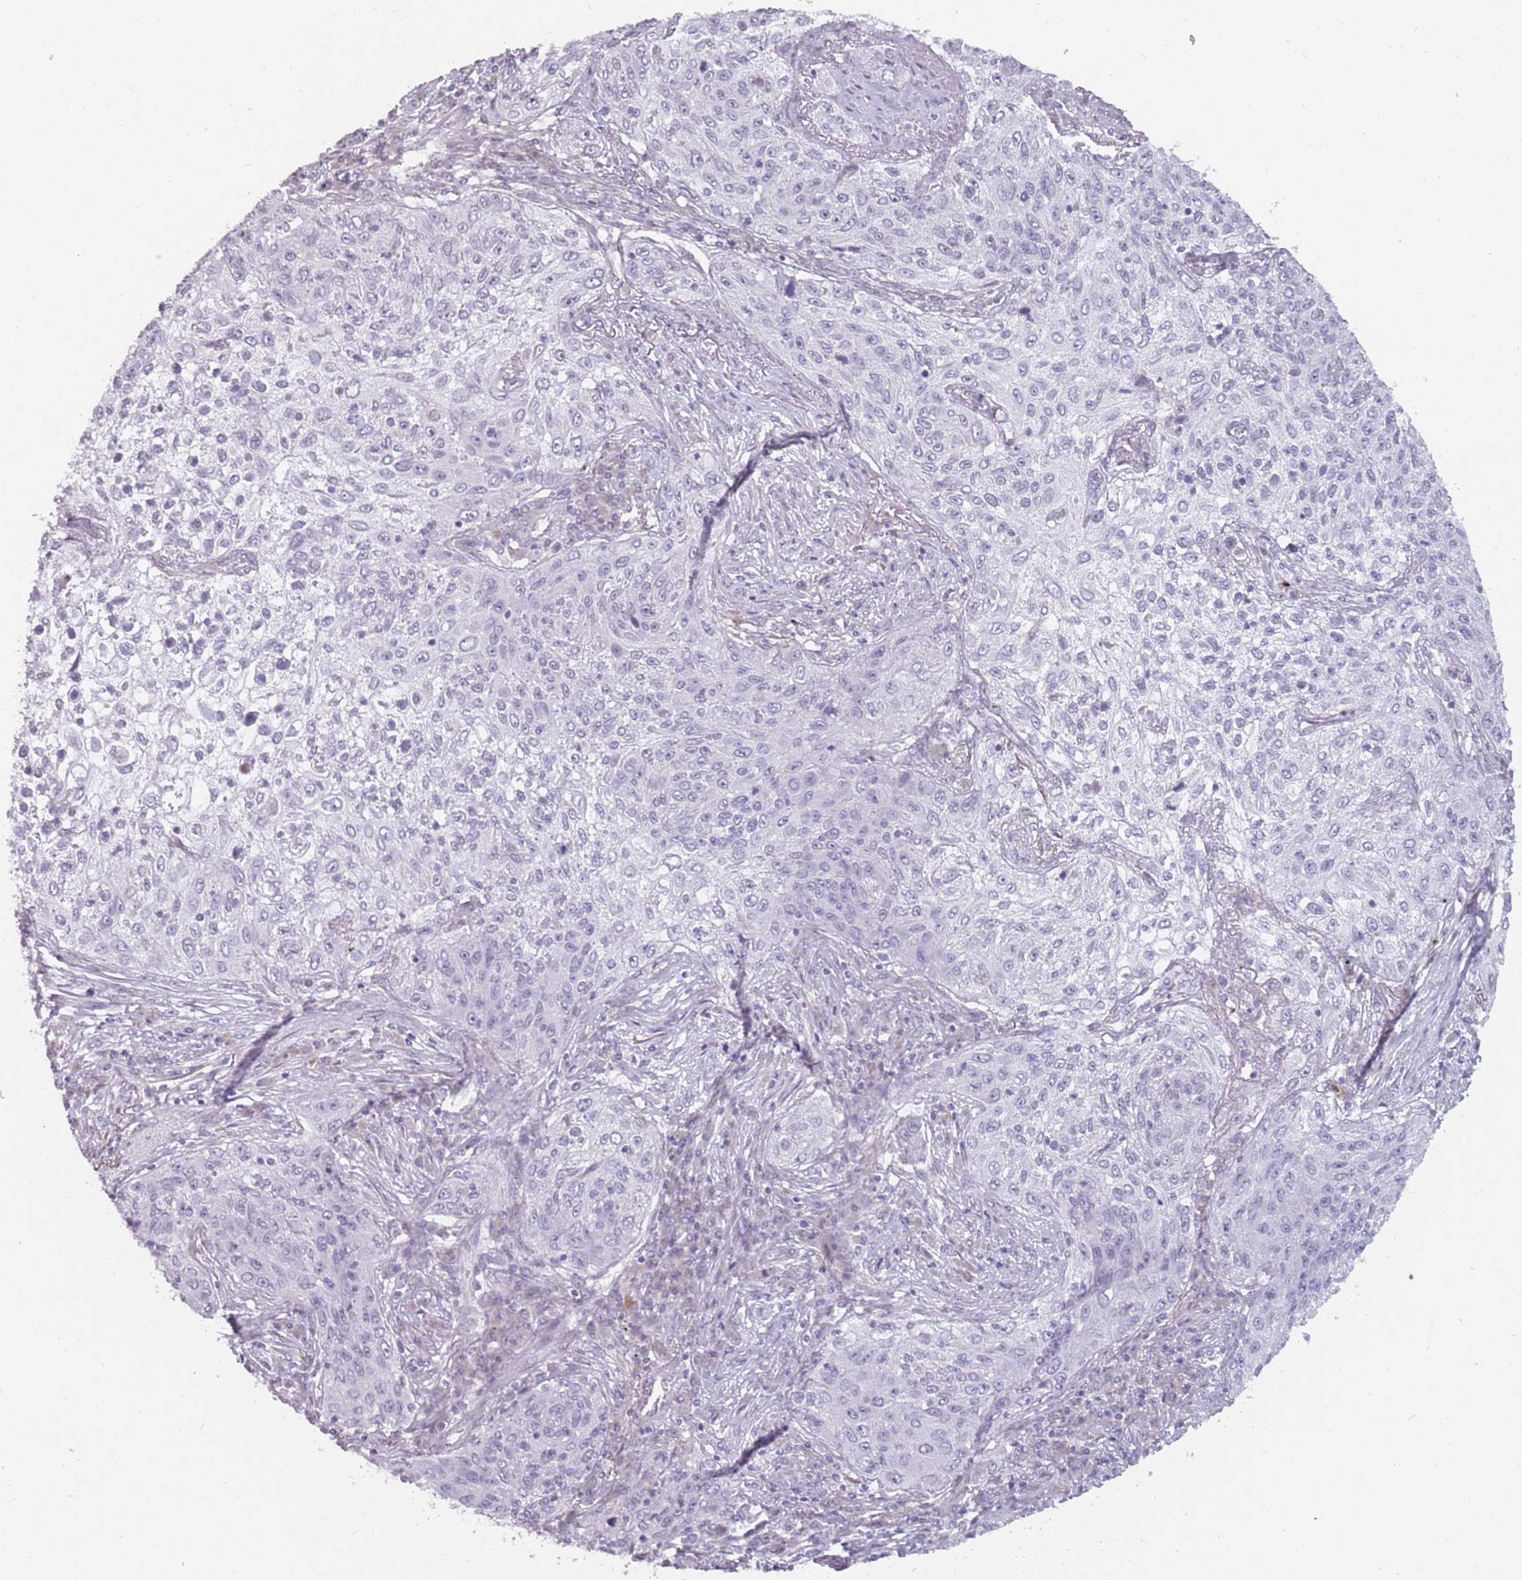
{"staining": {"intensity": "negative", "quantity": "none", "location": "none"}, "tissue": "lung cancer", "cell_type": "Tumor cells", "image_type": "cancer", "snomed": [{"axis": "morphology", "description": "Squamous cell carcinoma, NOS"}, {"axis": "topography", "description": "Lung"}], "caption": "Immunohistochemistry (IHC) photomicrograph of human squamous cell carcinoma (lung) stained for a protein (brown), which reveals no staining in tumor cells.", "gene": "DDX4", "patient": {"sex": "female", "age": 69}}